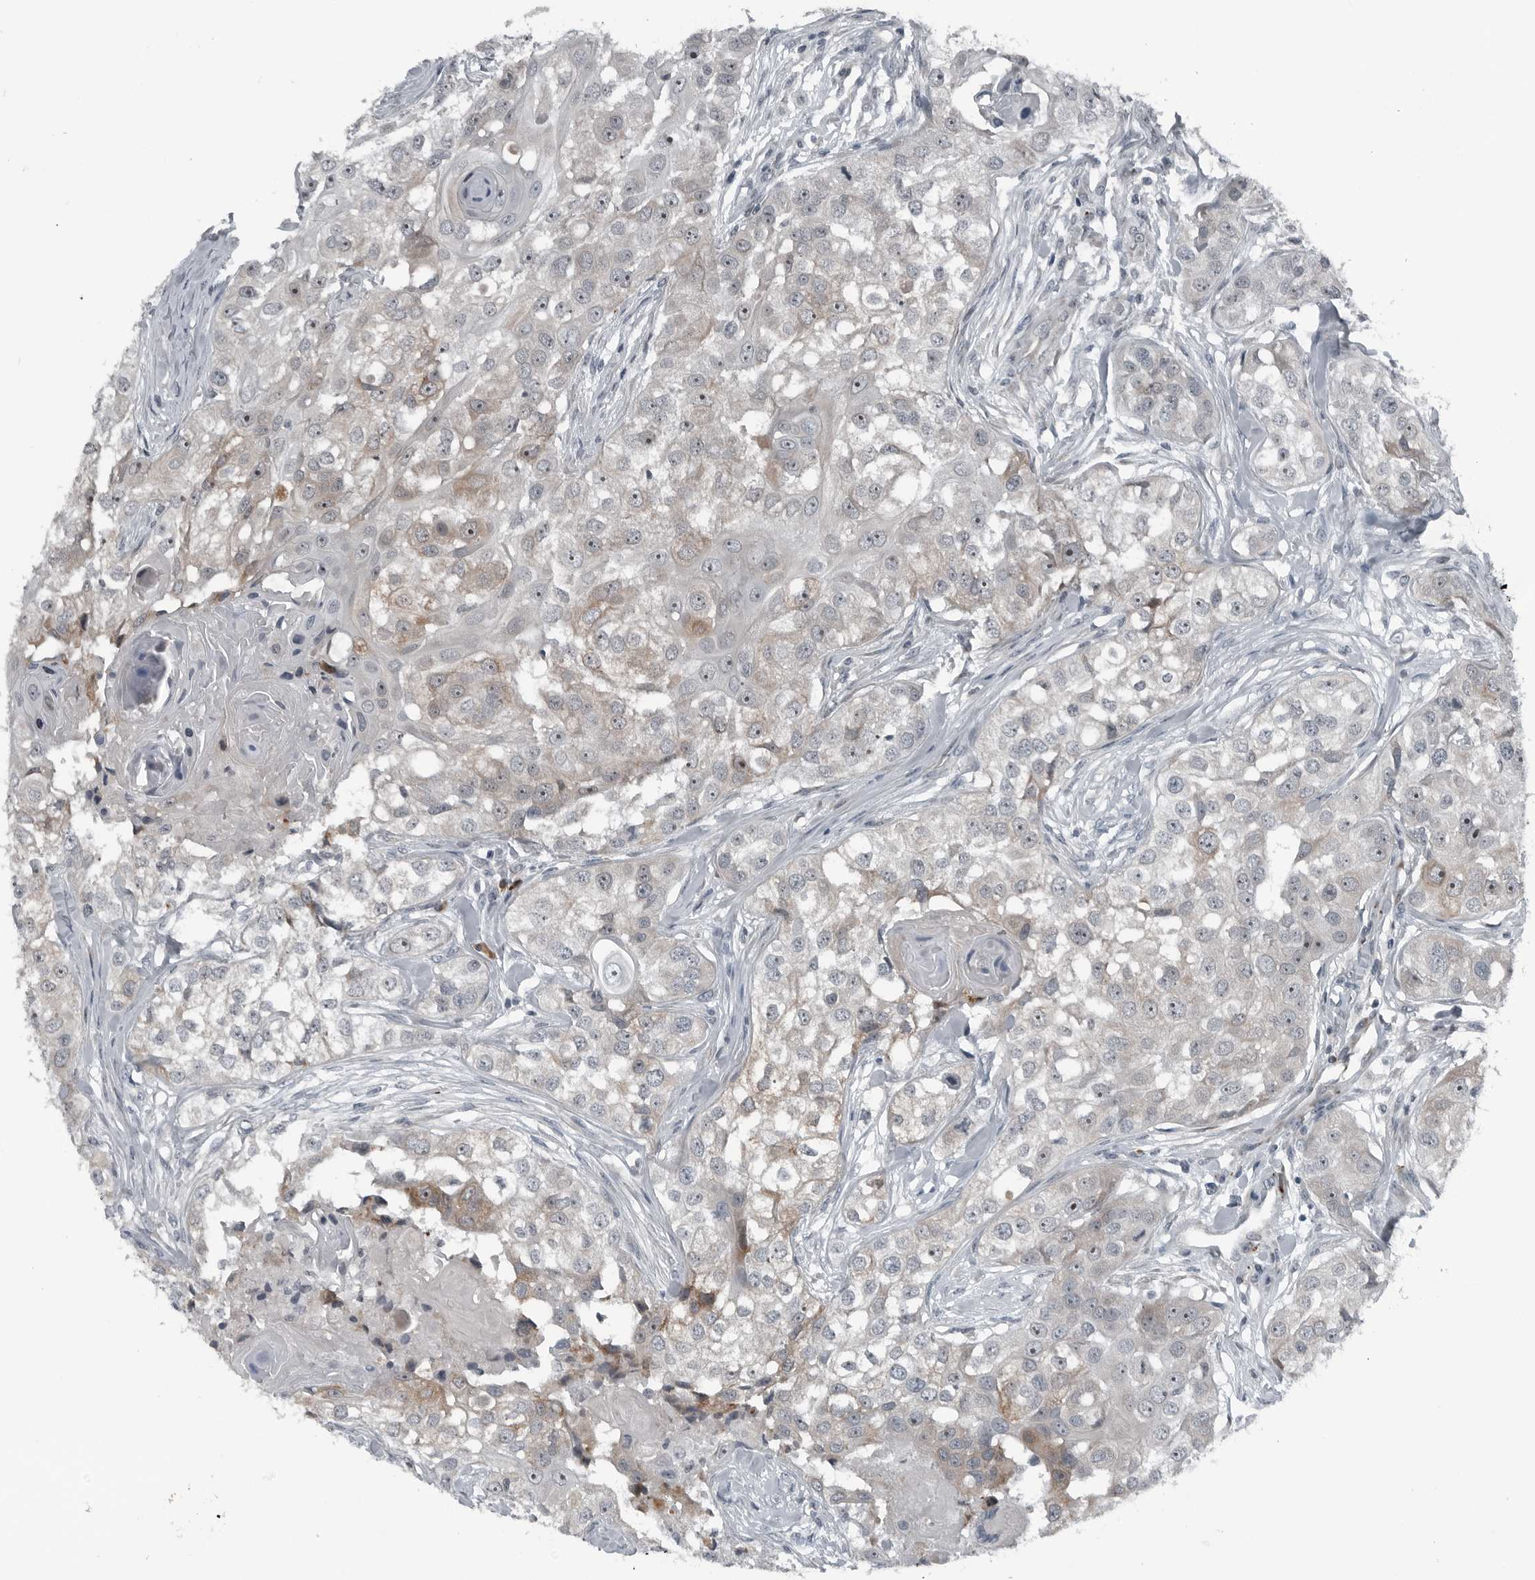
{"staining": {"intensity": "moderate", "quantity": "<25%", "location": "nuclear"}, "tissue": "head and neck cancer", "cell_type": "Tumor cells", "image_type": "cancer", "snomed": [{"axis": "morphology", "description": "Normal tissue, NOS"}, {"axis": "morphology", "description": "Squamous cell carcinoma, NOS"}, {"axis": "topography", "description": "Skeletal muscle"}, {"axis": "topography", "description": "Head-Neck"}], "caption": "Protein staining of squamous cell carcinoma (head and neck) tissue displays moderate nuclear expression in approximately <25% of tumor cells.", "gene": "DNAAF11", "patient": {"sex": "male", "age": 51}}